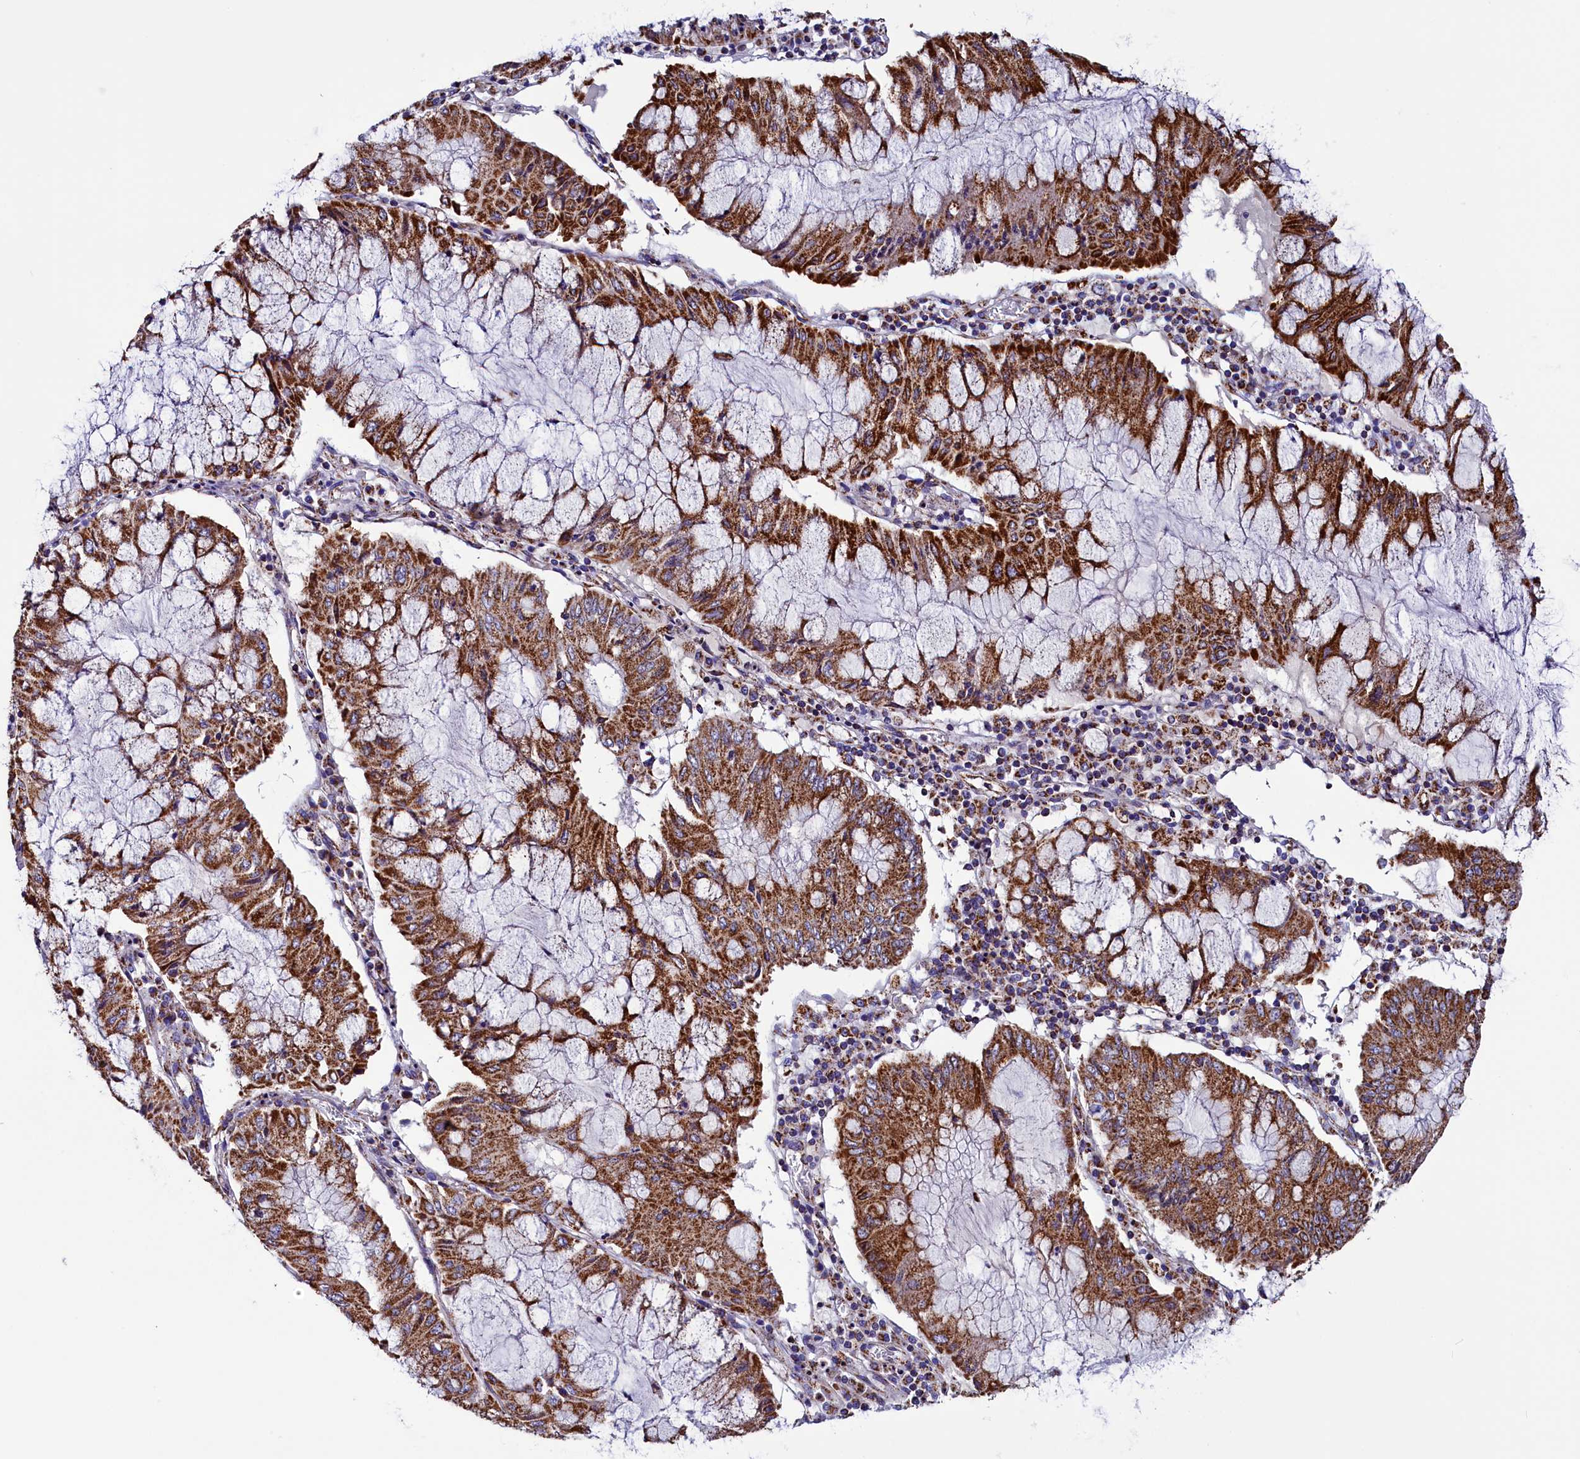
{"staining": {"intensity": "strong", "quantity": ">75%", "location": "cytoplasmic/membranous"}, "tissue": "pancreatic cancer", "cell_type": "Tumor cells", "image_type": "cancer", "snomed": [{"axis": "morphology", "description": "Adenocarcinoma, NOS"}, {"axis": "topography", "description": "Pancreas"}], "caption": "Protein analysis of pancreatic adenocarcinoma tissue demonstrates strong cytoplasmic/membranous staining in about >75% of tumor cells. (Brightfield microscopy of DAB IHC at high magnification).", "gene": "SLC39A3", "patient": {"sex": "female", "age": 50}}